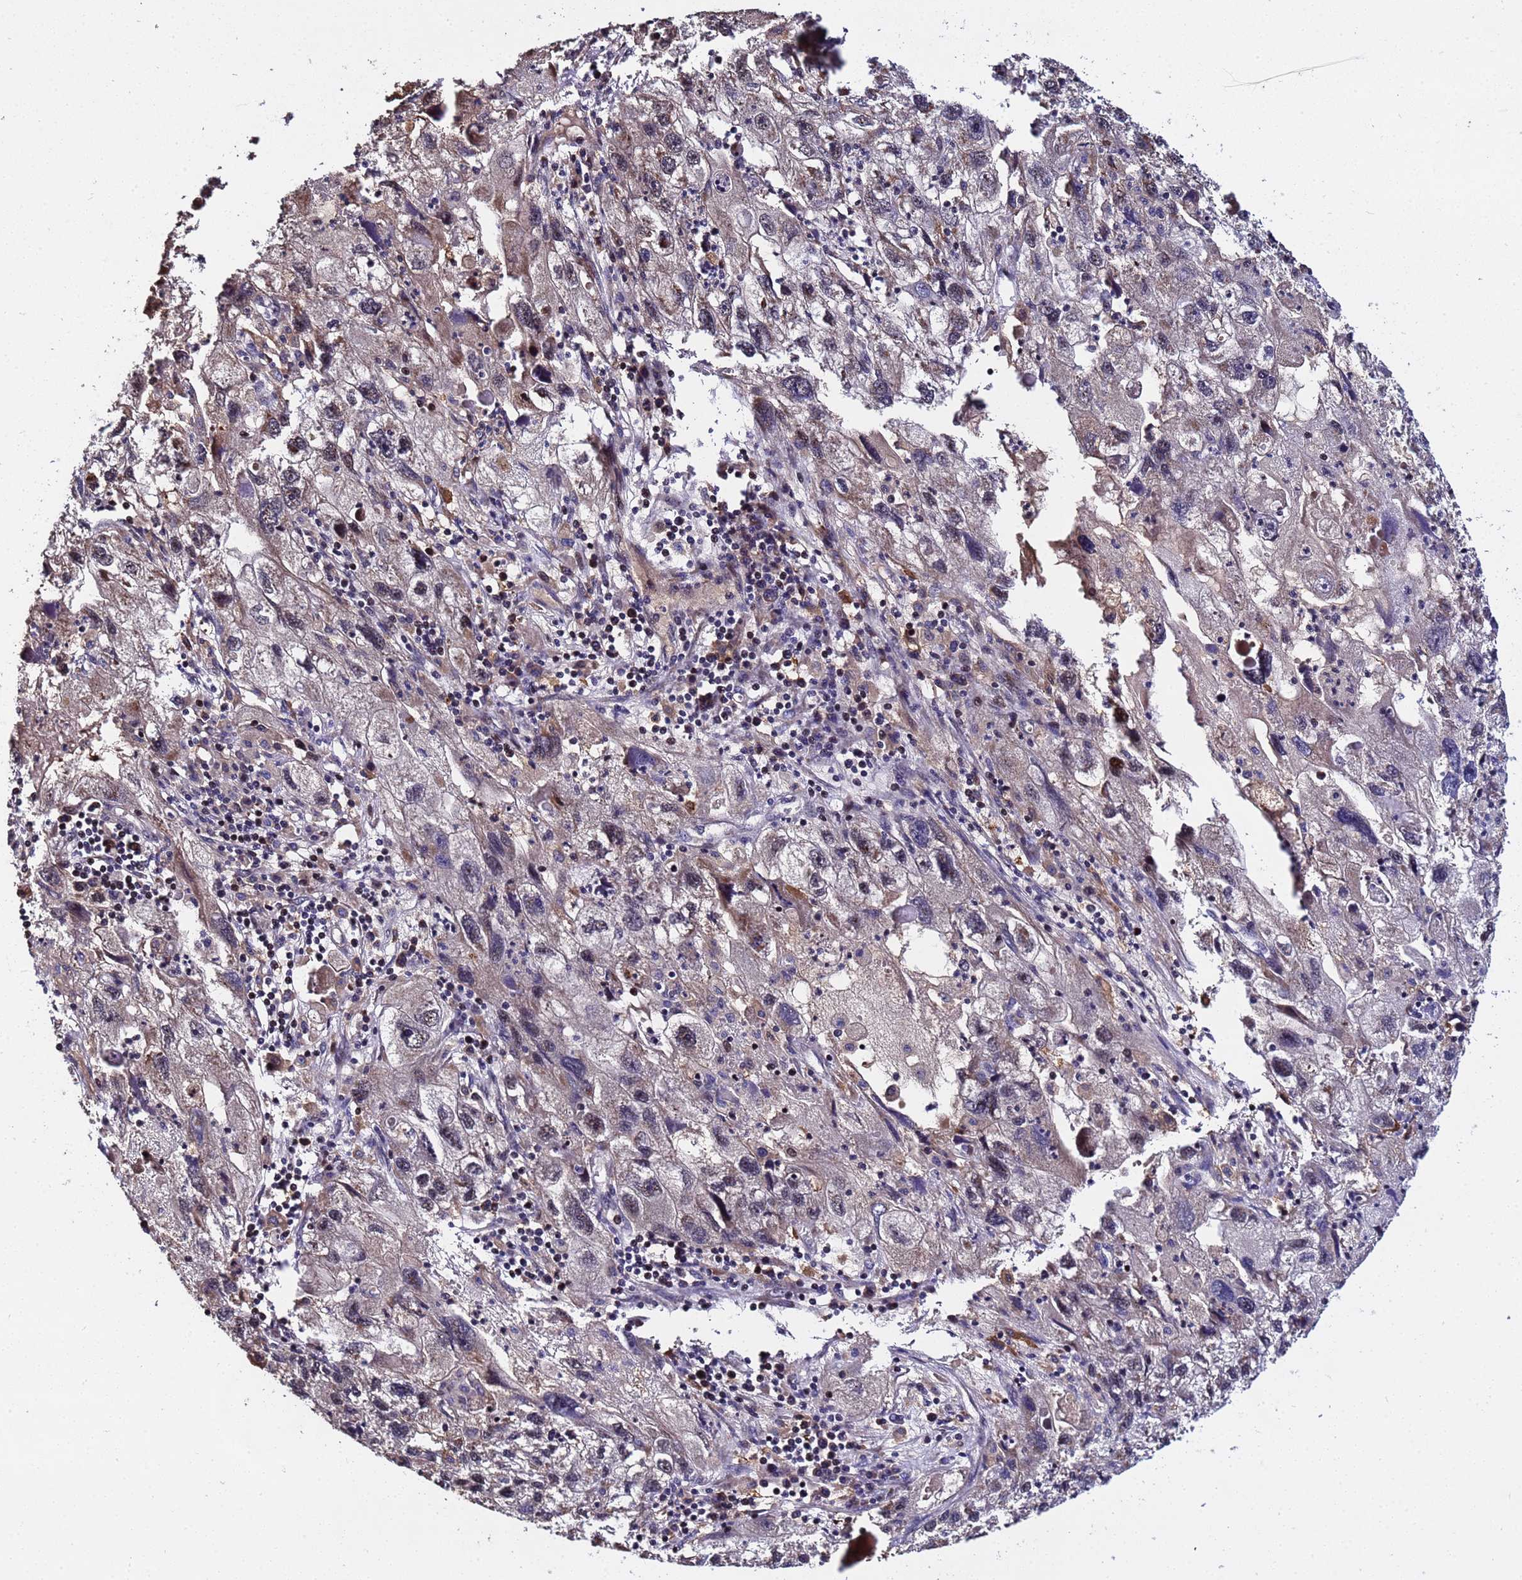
{"staining": {"intensity": "weak", "quantity": "<25%", "location": "cytoplasmic/membranous"}, "tissue": "endometrial cancer", "cell_type": "Tumor cells", "image_type": "cancer", "snomed": [{"axis": "morphology", "description": "Adenocarcinoma, NOS"}, {"axis": "topography", "description": "Endometrium"}], "caption": "Protein analysis of endometrial cancer demonstrates no significant staining in tumor cells. The staining is performed using DAB brown chromogen with nuclei counter-stained in using hematoxylin.", "gene": "WNK4", "patient": {"sex": "female", "age": 49}}